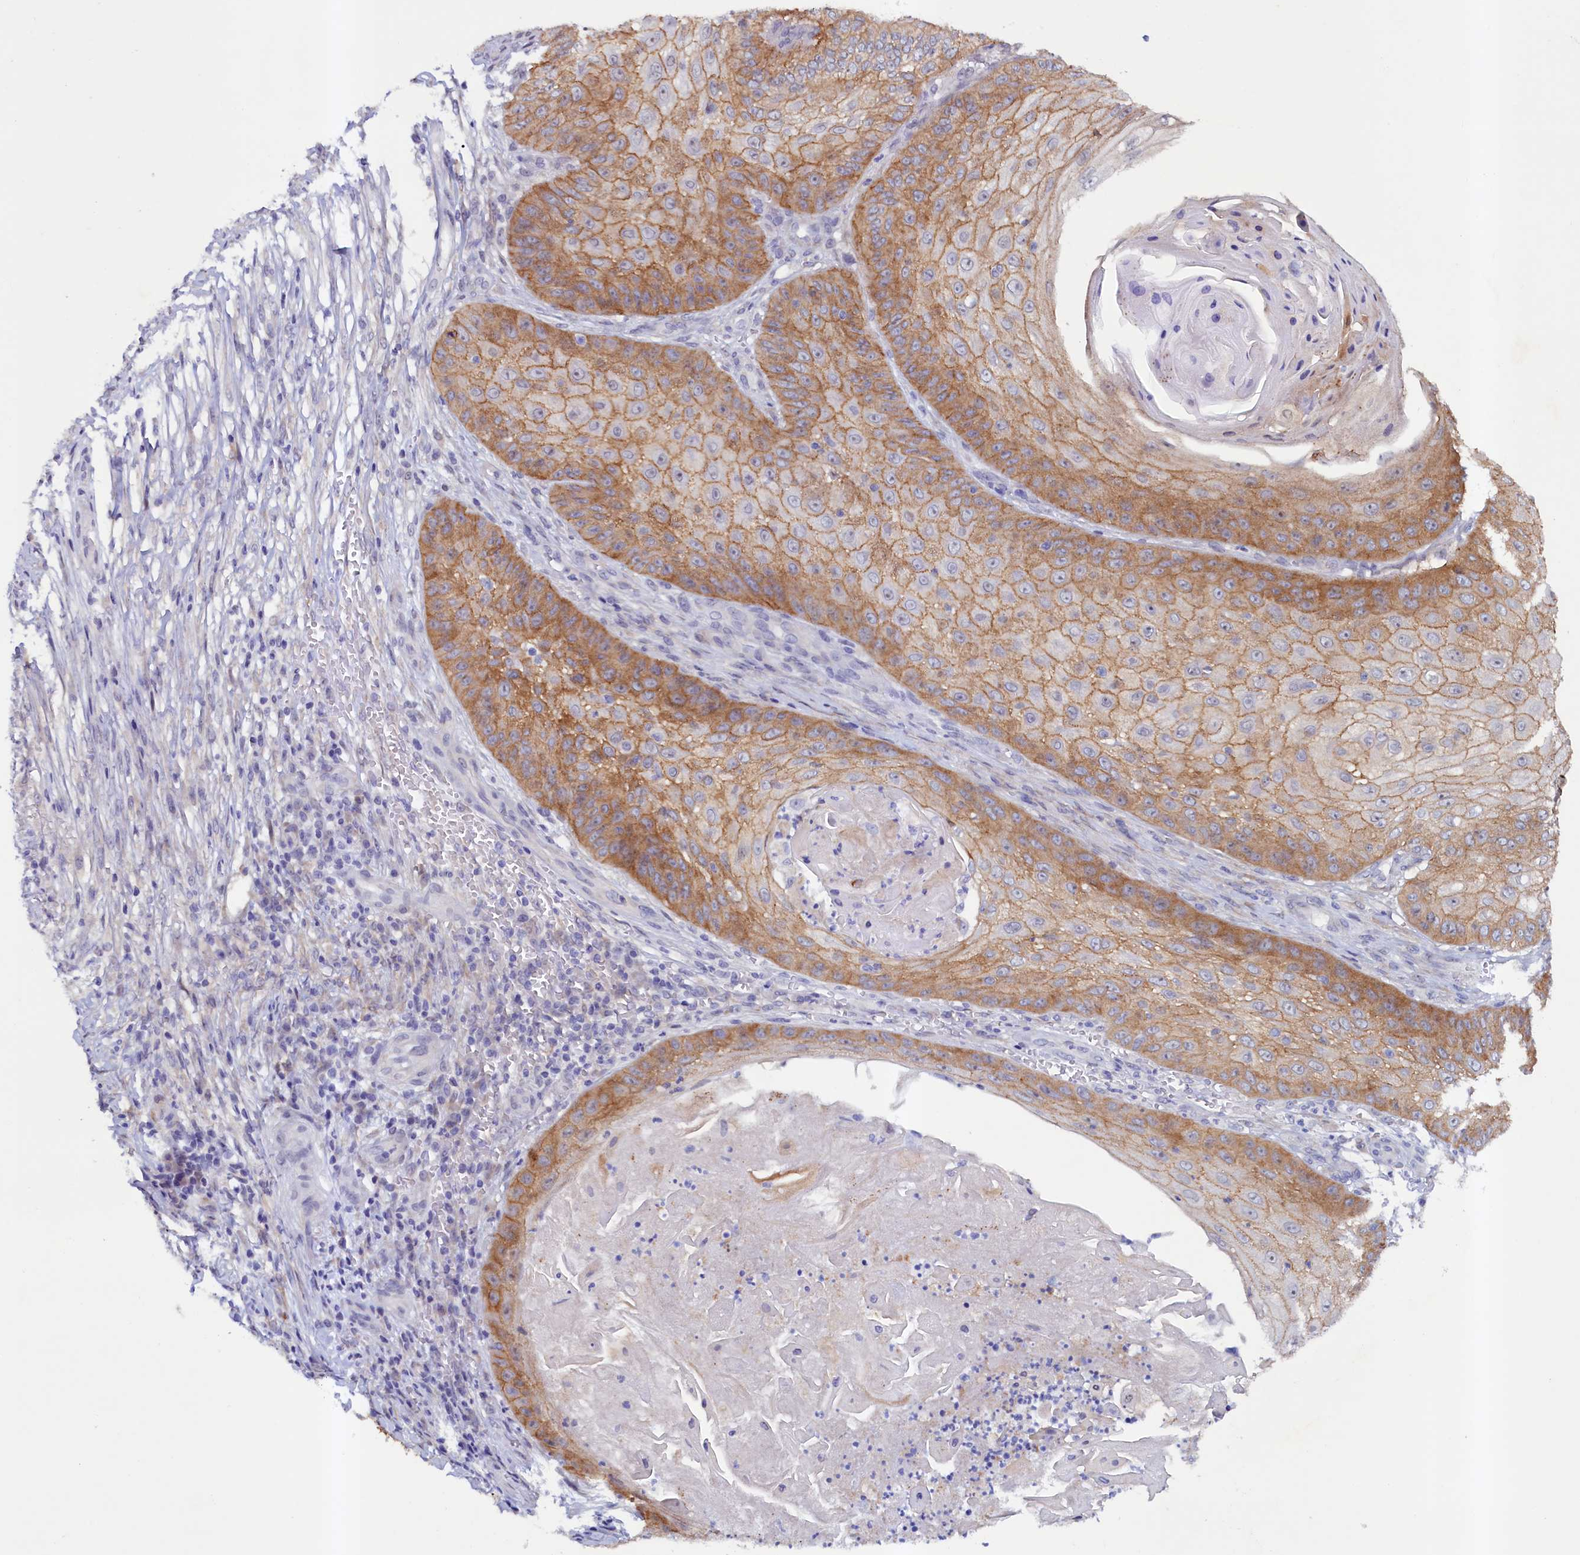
{"staining": {"intensity": "moderate", "quantity": ">75%", "location": "cytoplasmic/membranous"}, "tissue": "skin cancer", "cell_type": "Tumor cells", "image_type": "cancer", "snomed": [{"axis": "morphology", "description": "Squamous cell carcinoma, NOS"}, {"axis": "topography", "description": "Skin"}], "caption": "Protein positivity by immunohistochemistry (IHC) displays moderate cytoplasmic/membranous positivity in approximately >75% of tumor cells in skin cancer (squamous cell carcinoma).", "gene": "PACSIN3", "patient": {"sex": "male", "age": 70}}